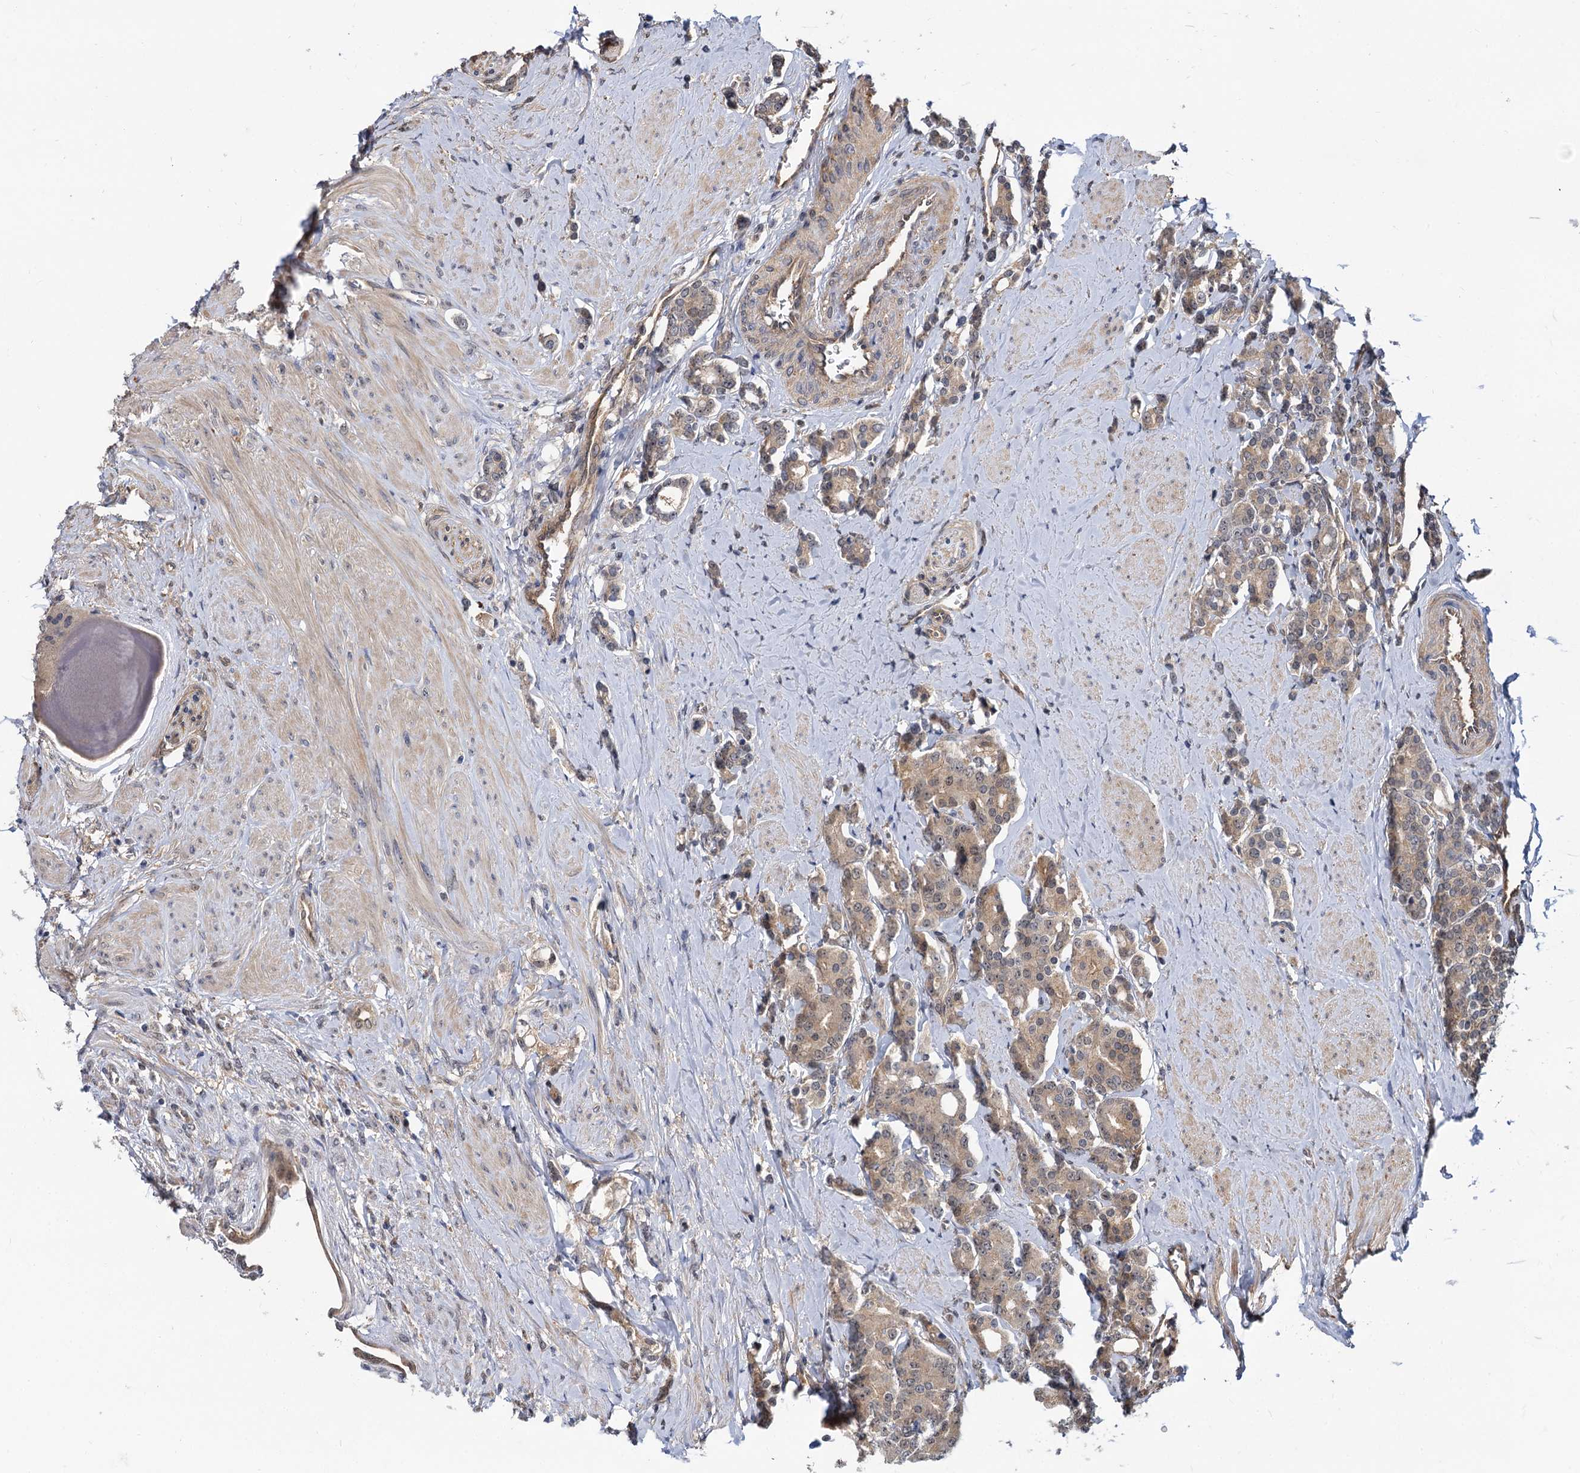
{"staining": {"intensity": "weak", "quantity": ">75%", "location": "cytoplasmic/membranous"}, "tissue": "prostate cancer", "cell_type": "Tumor cells", "image_type": "cancer", "snomed": [{"axis": "morphology", "description": "Adenocarcinoma, High grade"}, {"axis": "topography", "description": "Prostate"}], "caption": "Approximately >75% of tumor cells in adenocarcinoma (high-grade) (prostate) demonstrate weak cytoplasmic/membranous protein expression as visualized by brown immunohistochemical staining.", "gene": "SNX15", "patient": {"sex": "male", "age": 62}}